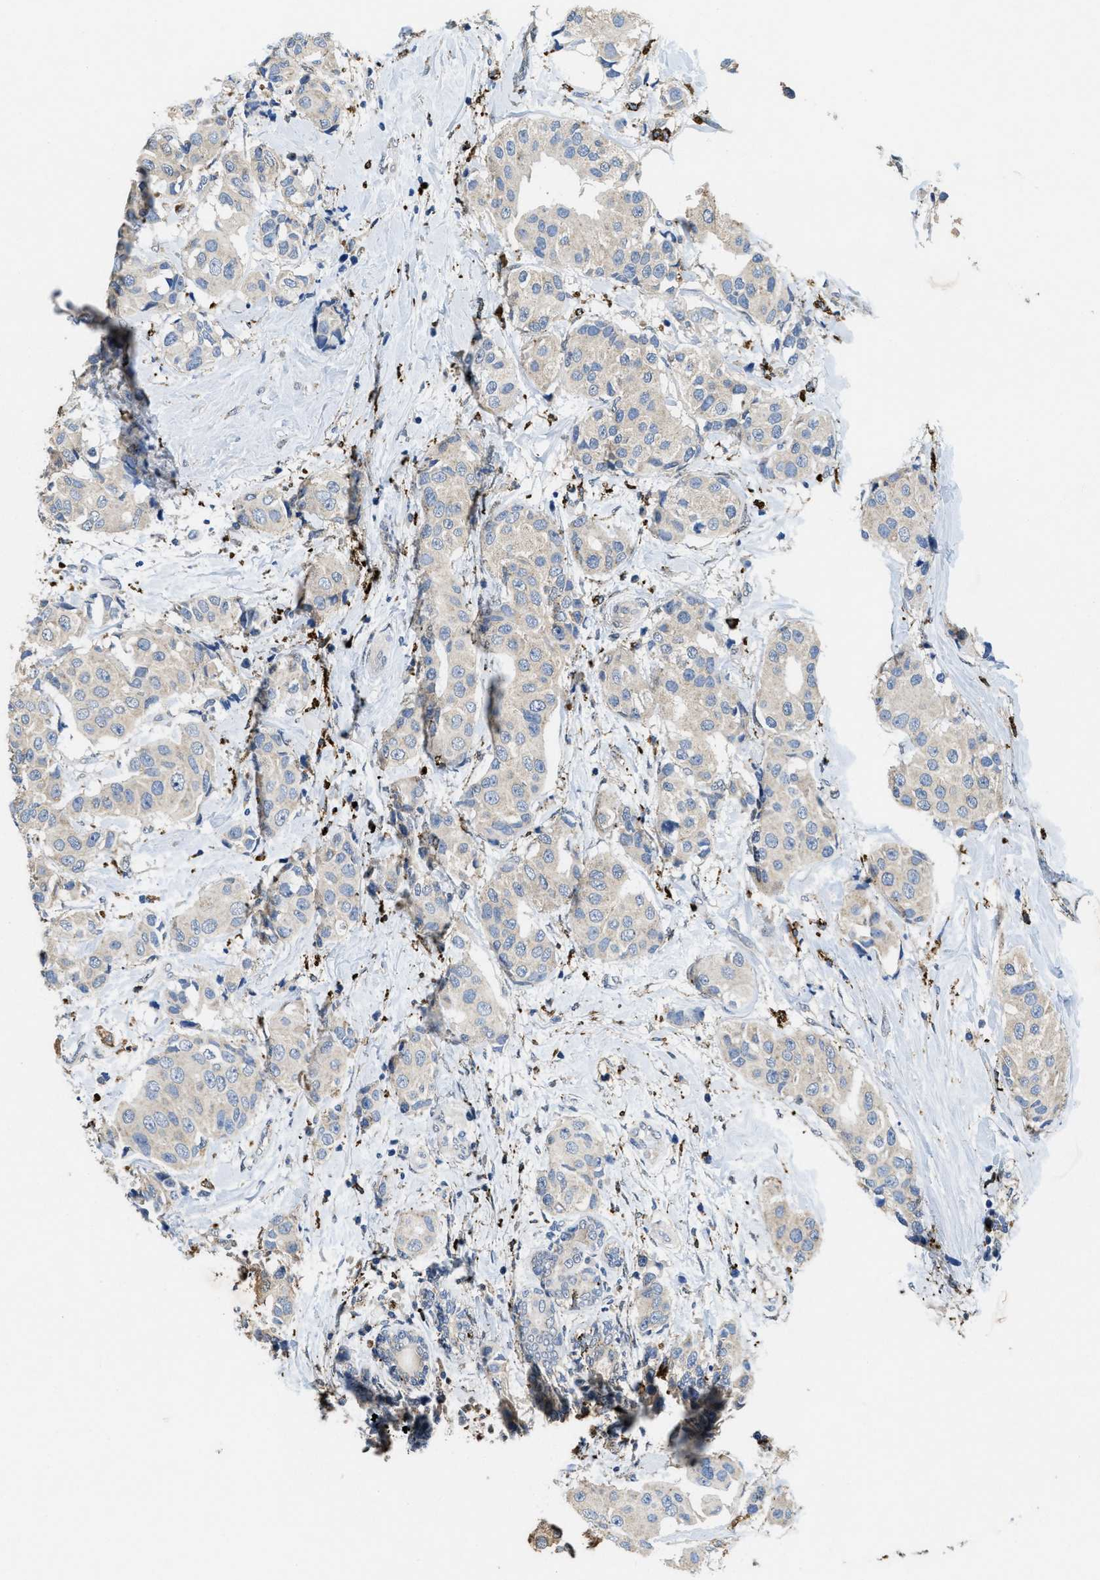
{"staining": {"intensity": "weak", "quantity": "<25%", "location": "cytoplasmic/membranous"}, "tissue": "breast cancer", "cell_type": "Tumor cells", "image_type": "cancer", "snomed": [{"axis": "morphology", "description": "Normal tissue, NOS"}, {"axis": "morphology", "description": "Duct carcinoma"}, {"axis": "topography", "description": "Breast"}], "caption": "This is a micrograph of immunohistochemistry (IHC) staining of infiltrating ductal carcinoma (breast), which shows no expression in tumor cells.", "gene": "BMPR2", "patient": {"sex": "female", "age": 39}}